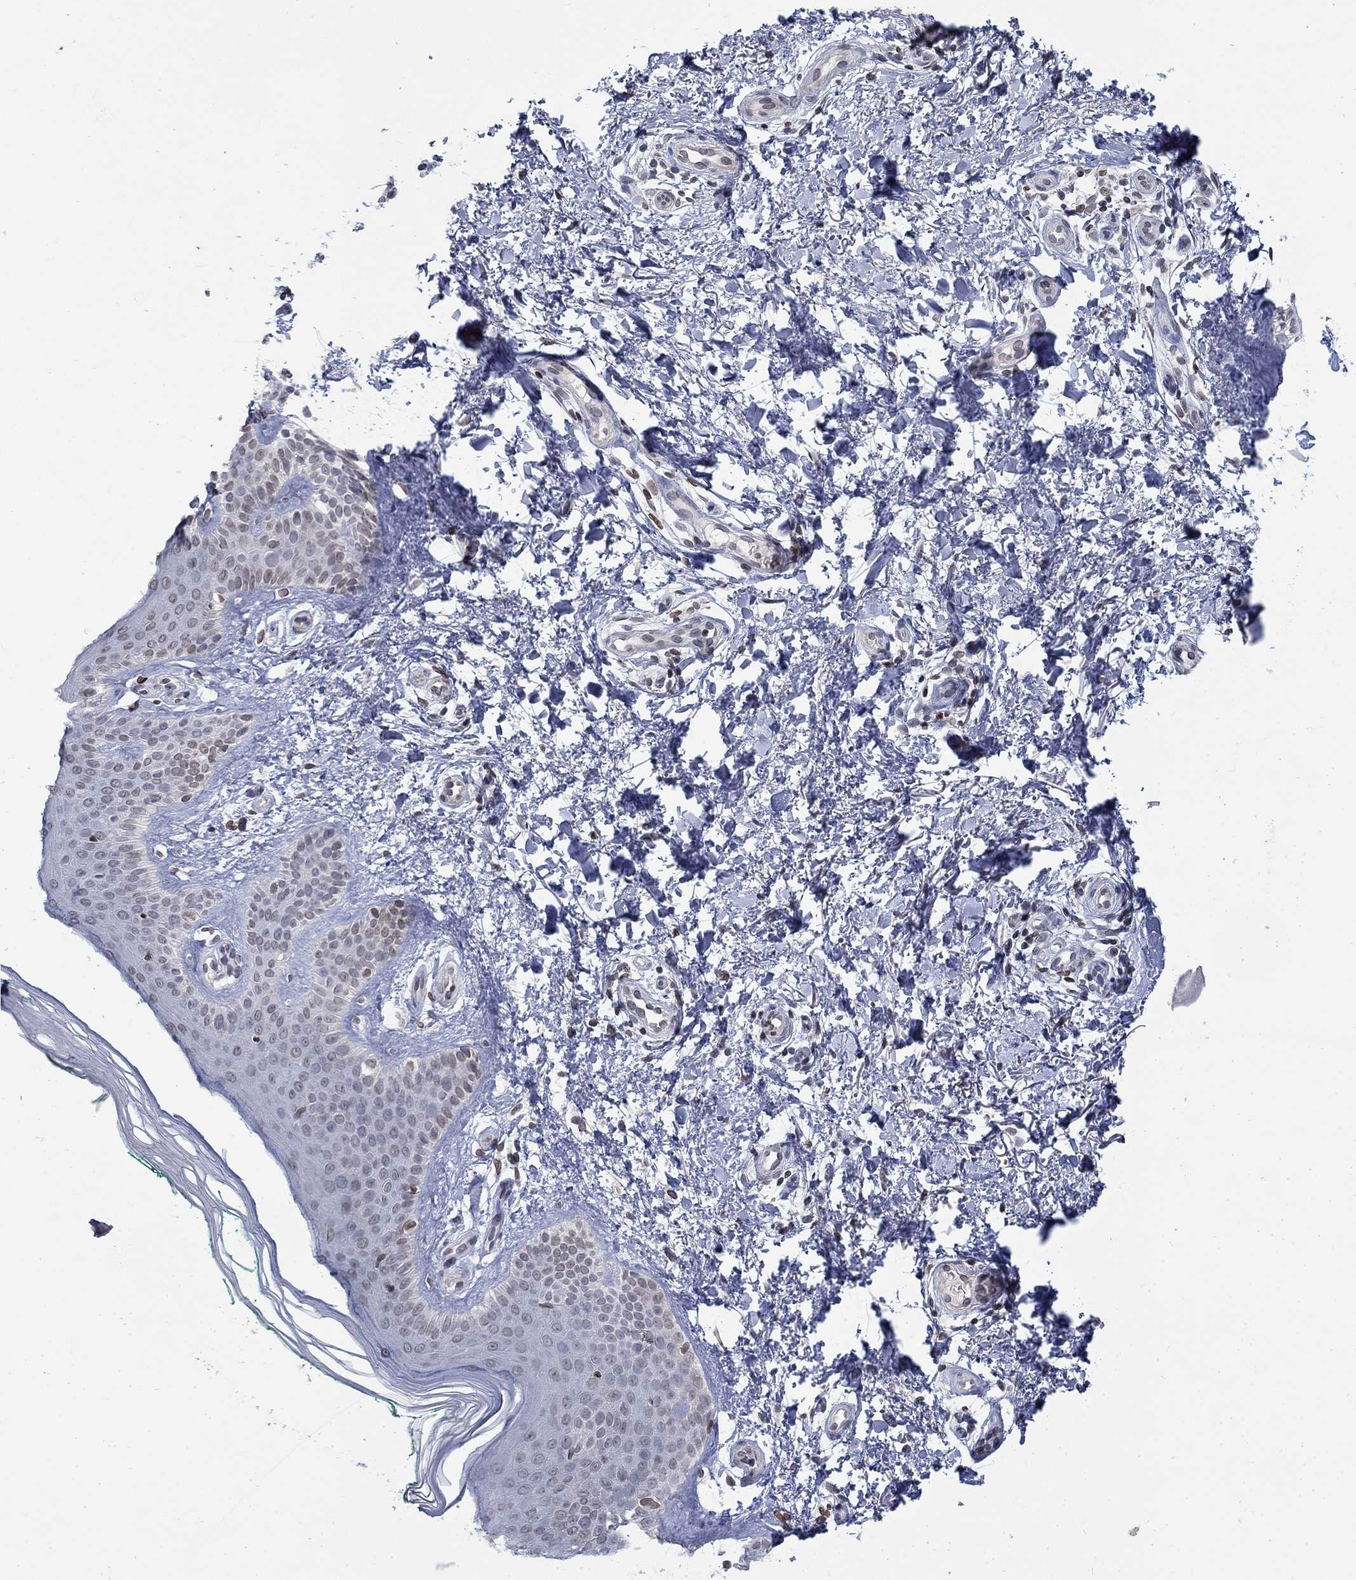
{"staining": {"intensity": "negative", "quantity": "none", "location": "none"}, "tissue": "skin", "cell_type": "Fibroblasts", "image_type": "normal", "snomed": [{"axis": "morphology", "description": "Normal tissue, NOS"}, {"axis": "morphology", "description": "Inflammation, NOS"}, {"axis": "morphology", "description": "Fibrosis, NOS"}, {"axis": "topography", "description": "Skin"}], "caption": "Immunohistochemistry image of unremarkable human skin stained for a protein (brown), which reveals no staining in fibroblasts.", "gene": "TOR1AIP1", "patient": {"sex": "male", "age": 71}}